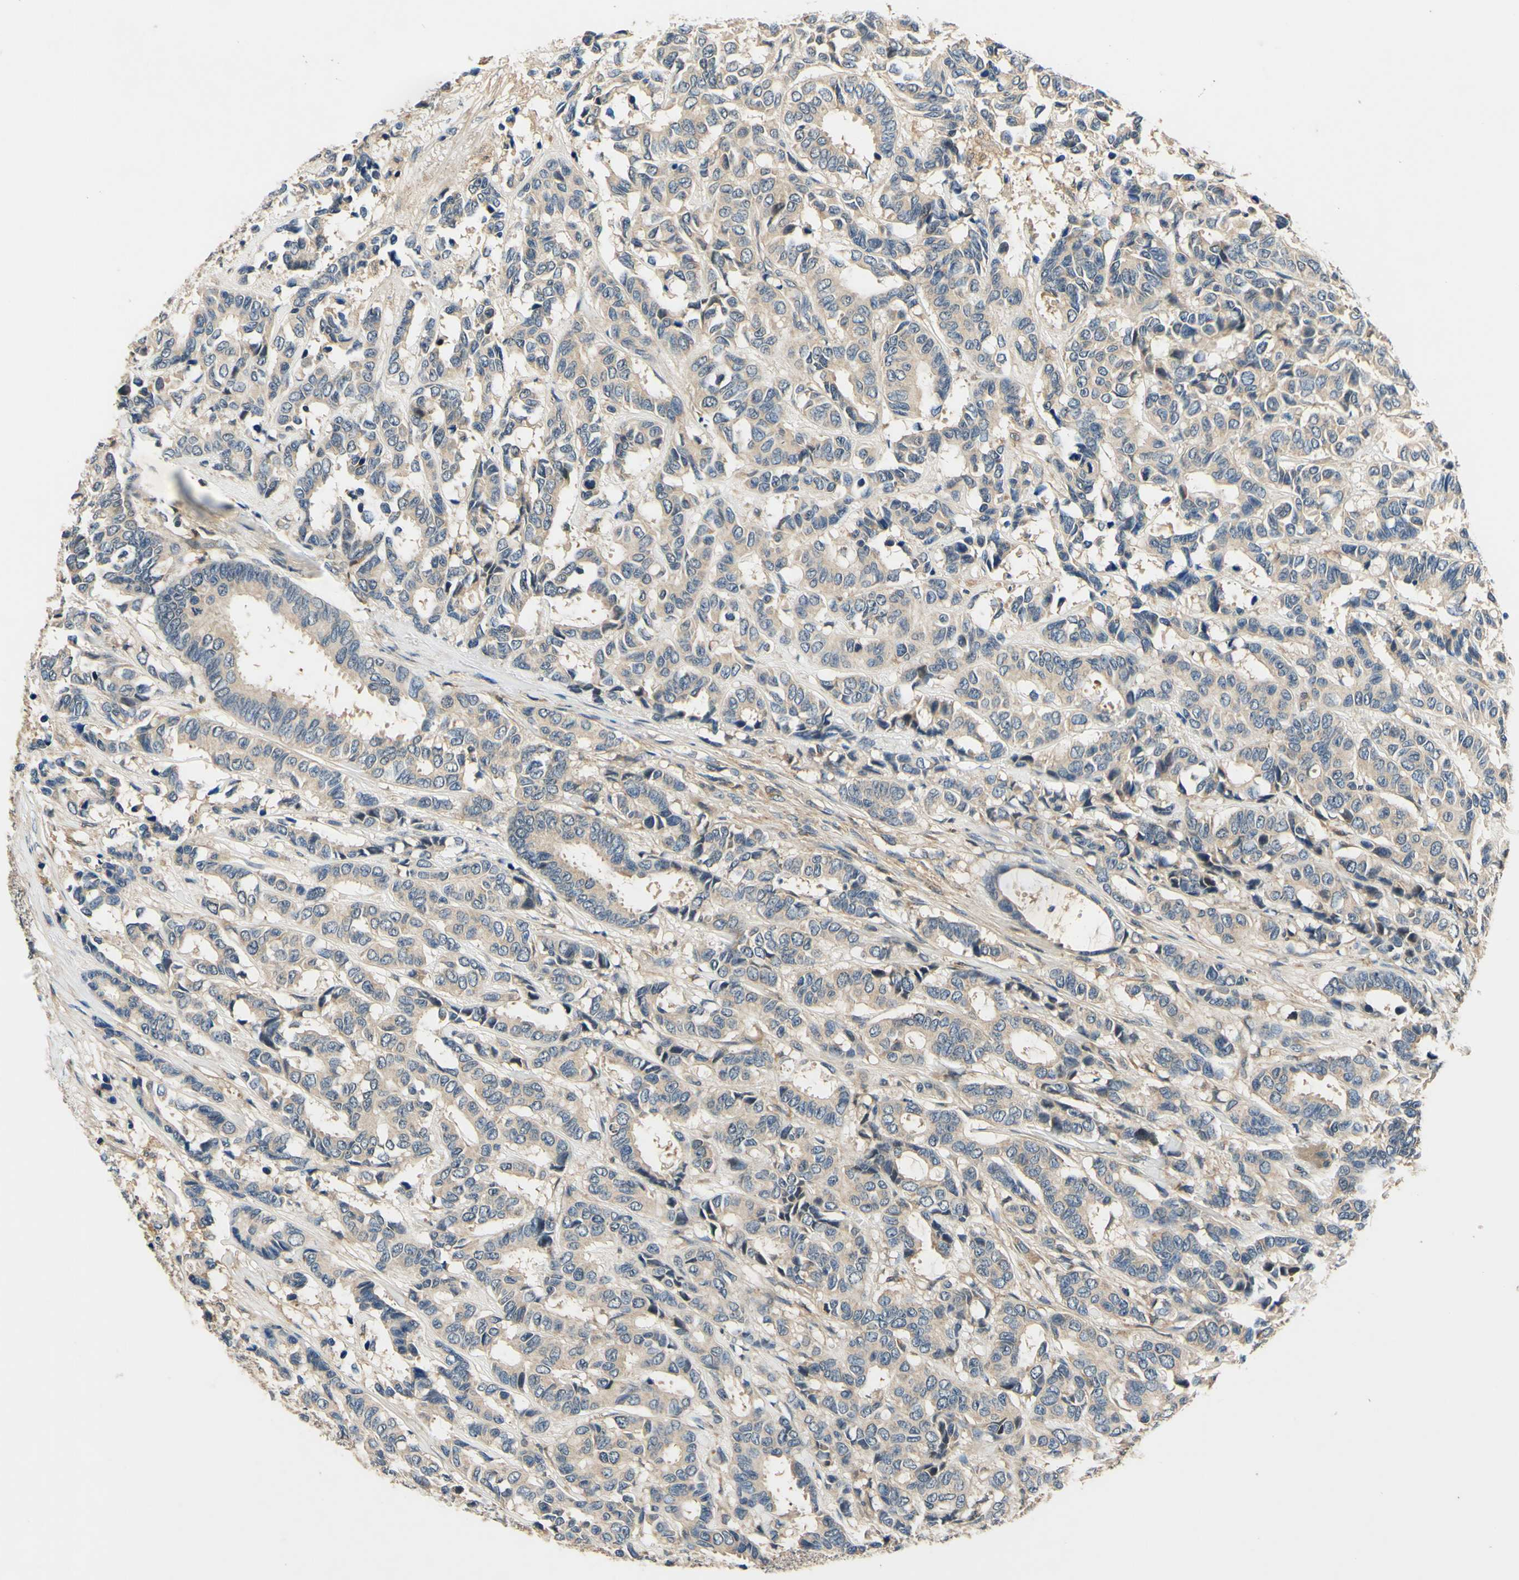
{"staining": {"intensity": "weak", "quantity": ">75%", "location": "cytoplasmic/membranous"}, "tissue": "breast cancer", "cell_type": "Tumor cells", "image_type": "cancer", "snomed": [{"axis": "morphology", "description": "Duct carcinoma"}, {"axis": "topography", "description": "Breast"}], "caption": "Approximately >75% of tumor cells in breast intraductal carcinoma reveal weak cytoplasmic/membranous protein staining as visualized by brown immunohistochemical staining.", "gene": "PLA2G4A", "patient": {"sex": "female", "age": 87}}